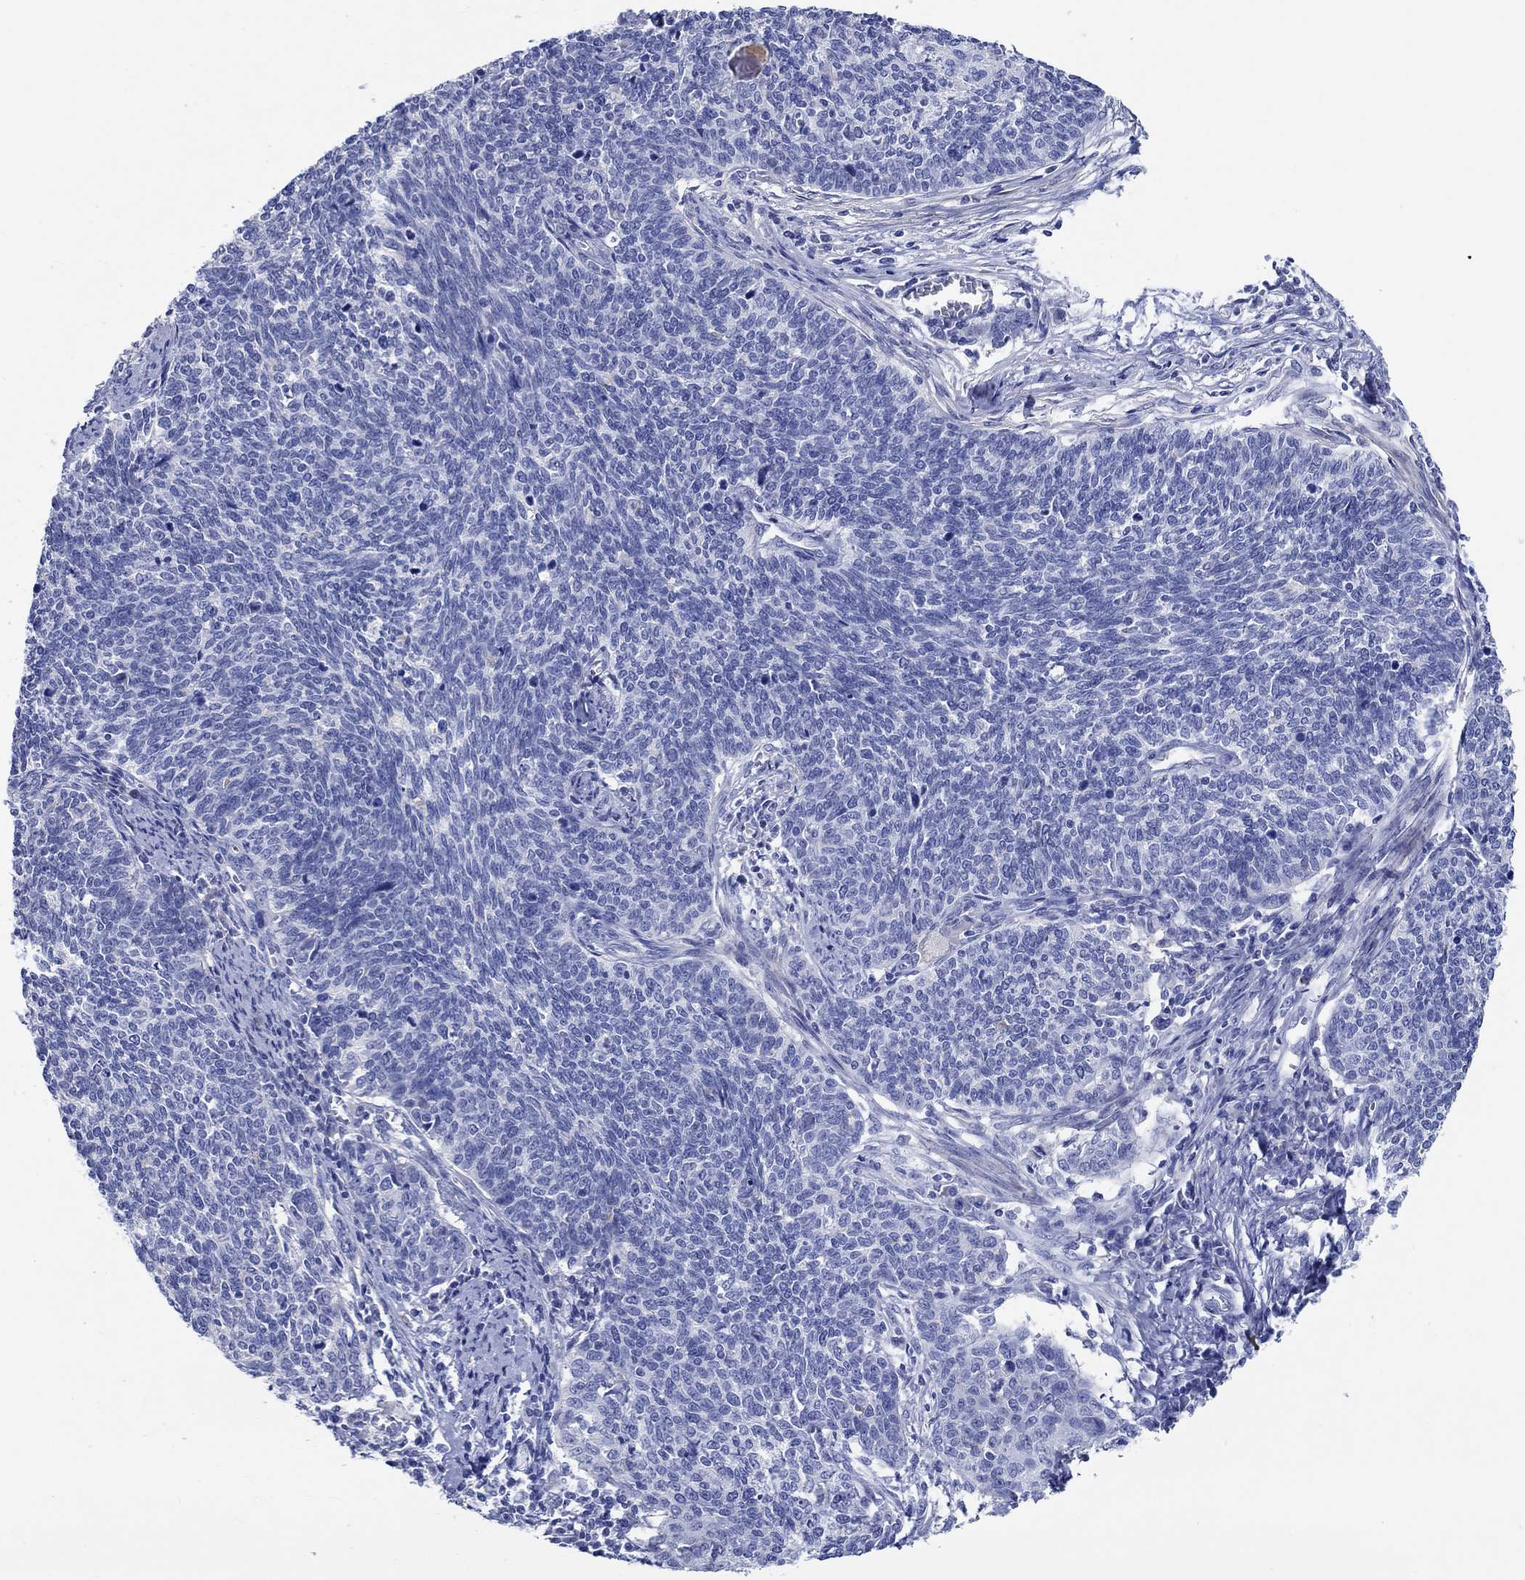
{"staining": {"intensity": "negative", "quantity": "none", "location": "none"}, "tissue": "cervical cancer", "cell_type": "Tumor cells", "image_type": "cancer", "snomed": [{"axis": "morphology", "description": "Squamous cell carcinoma, NOS"}, {"axis": "topography", "description": "Cervix"}], "caption": "Histopathology image shows no significant protein staining in tumor cells of cervical cancer.", "gene": "SHISA4", "patient": {"sex": "female", "age": 39}}